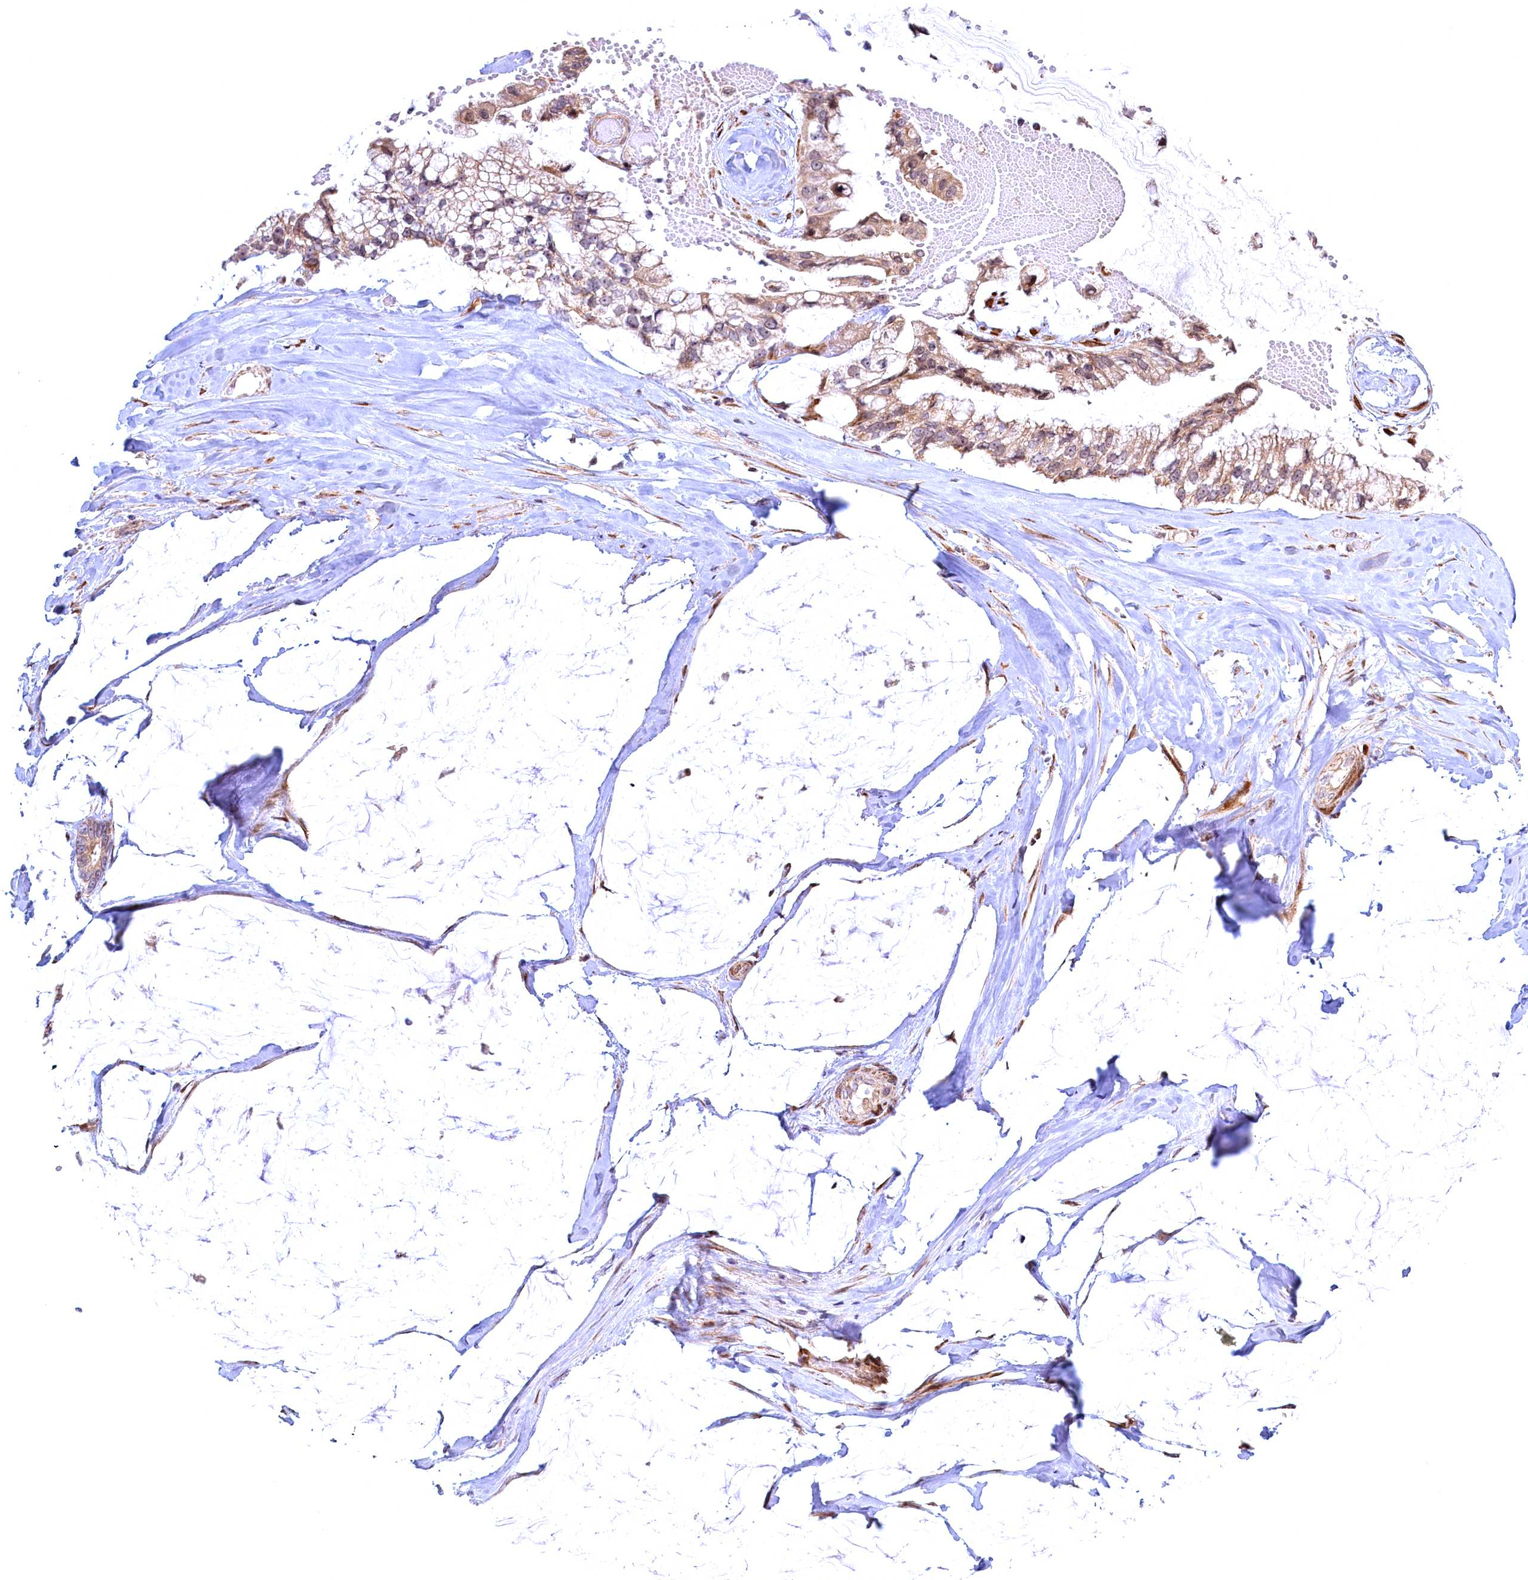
{"staining": {"intensity": "weak", "quantity": ">75%", "location": "cytoplasmic/membranous"}, "tissue": "ovarian cancer", "cell_type": "Tumor cells", "image_type": "cancer", "snomed": [{"axis": "morphology", "description": "Cystadenocarcinoma, mucinous, NOS"}, {"axis": "topography", "description": "Ovary"}], "caption": "The micrograph displays immunohistochemical staining of ovarian cancer. There is weak cytoplasmic/membranous expression is present in approximately >75% of tumor cells.", "gene": "PLA2G10", "patient": {"sex": "female", "age": 39}}